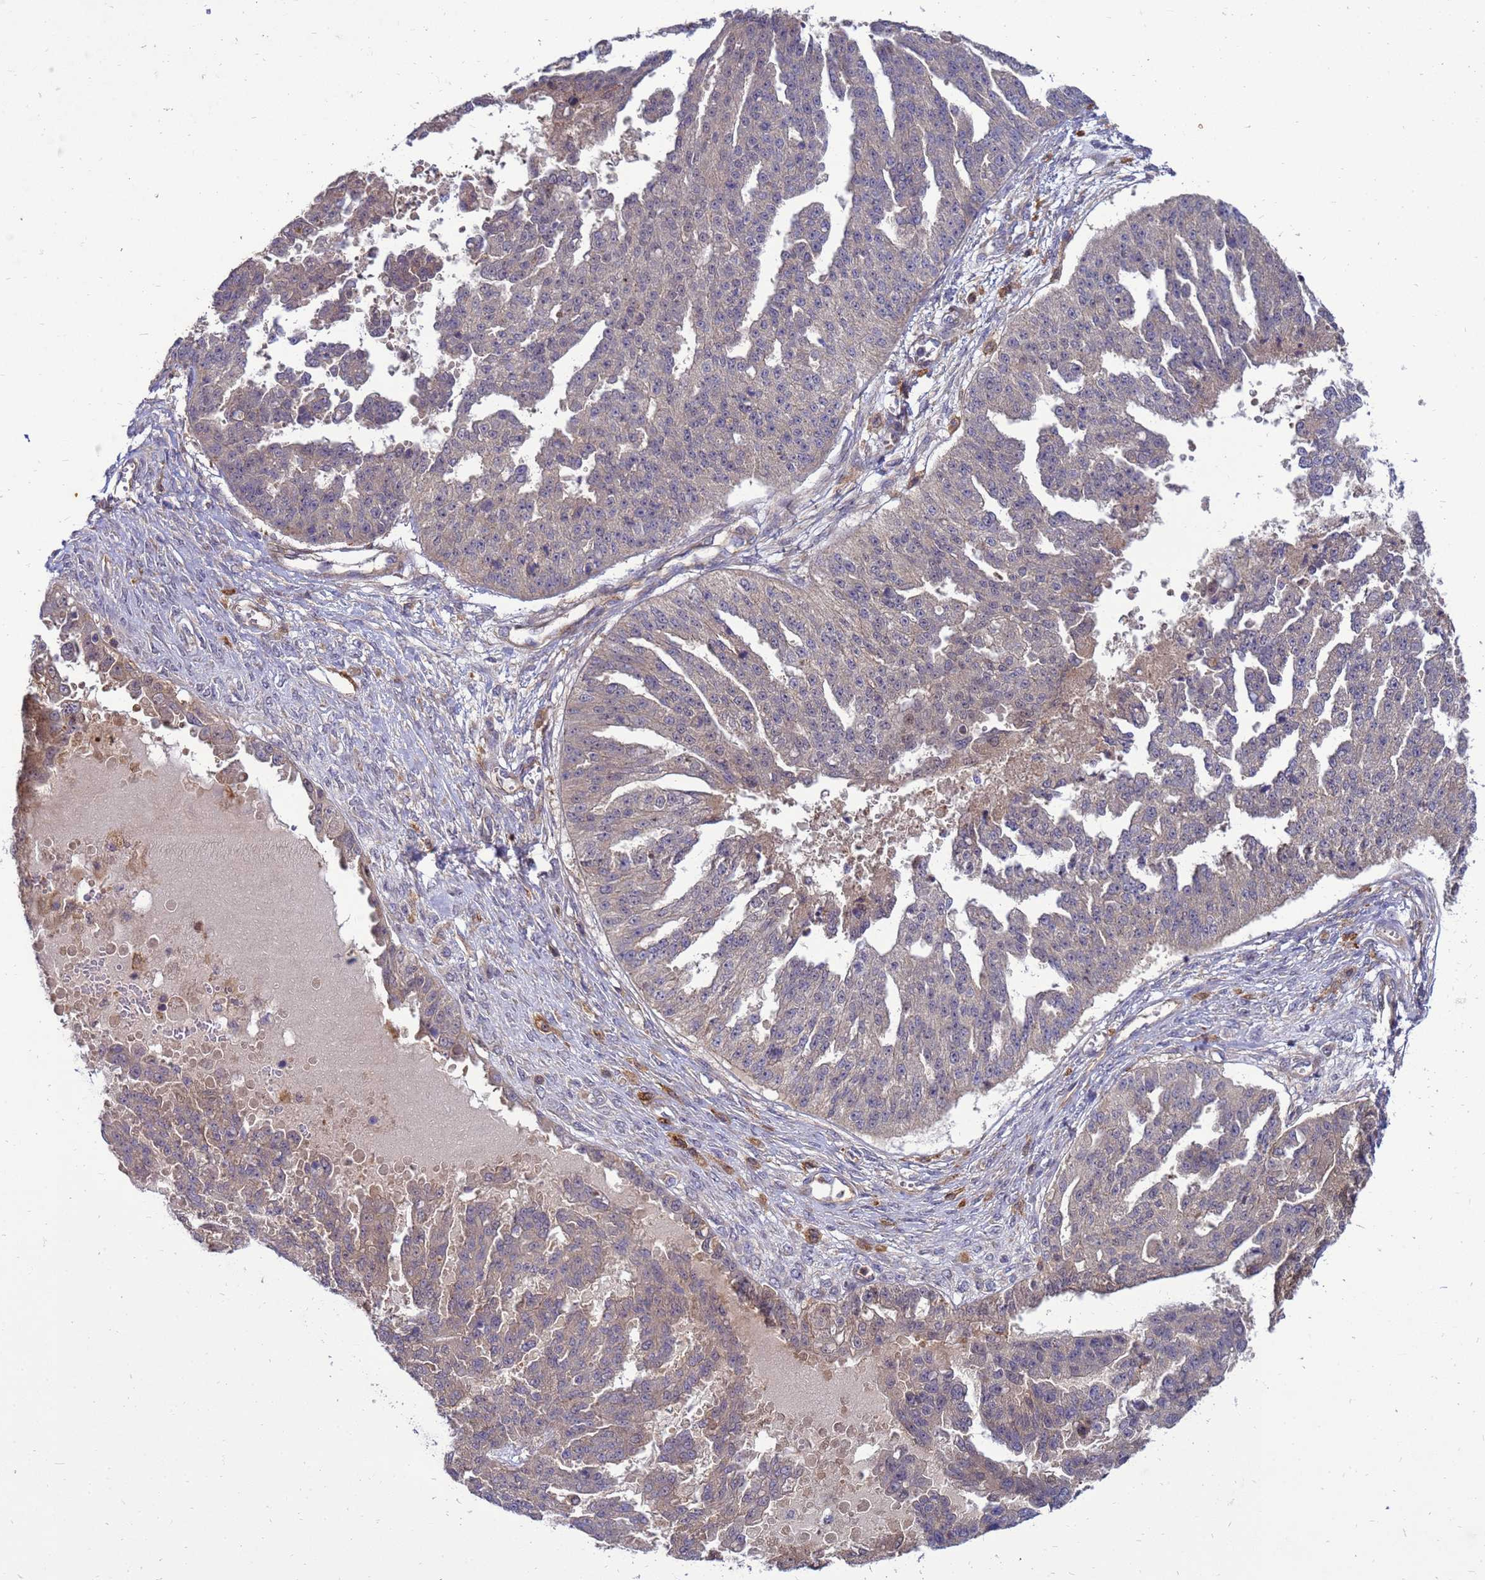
{"staining": {"intensity": "weak", "quantity": "<25%", "location": "cytoplasmic/membranous"}, "tissue": "ovarian cancer", "cell_type": "Tumor cells", "image_type": "cancer", "snomed": [{"axis": "morphology", "description": "Cystadenocarcinoma, serous, NOS"}, {"axis": "topography", "description": "Ovary"}], "caption": "A high-resolution micrograph shows IHC staining of ovarian cancer, which demonstrates no significant positivity in tumor cells.", "gene": "RNF215", "patient": {"sex": "female", "age": 58}}